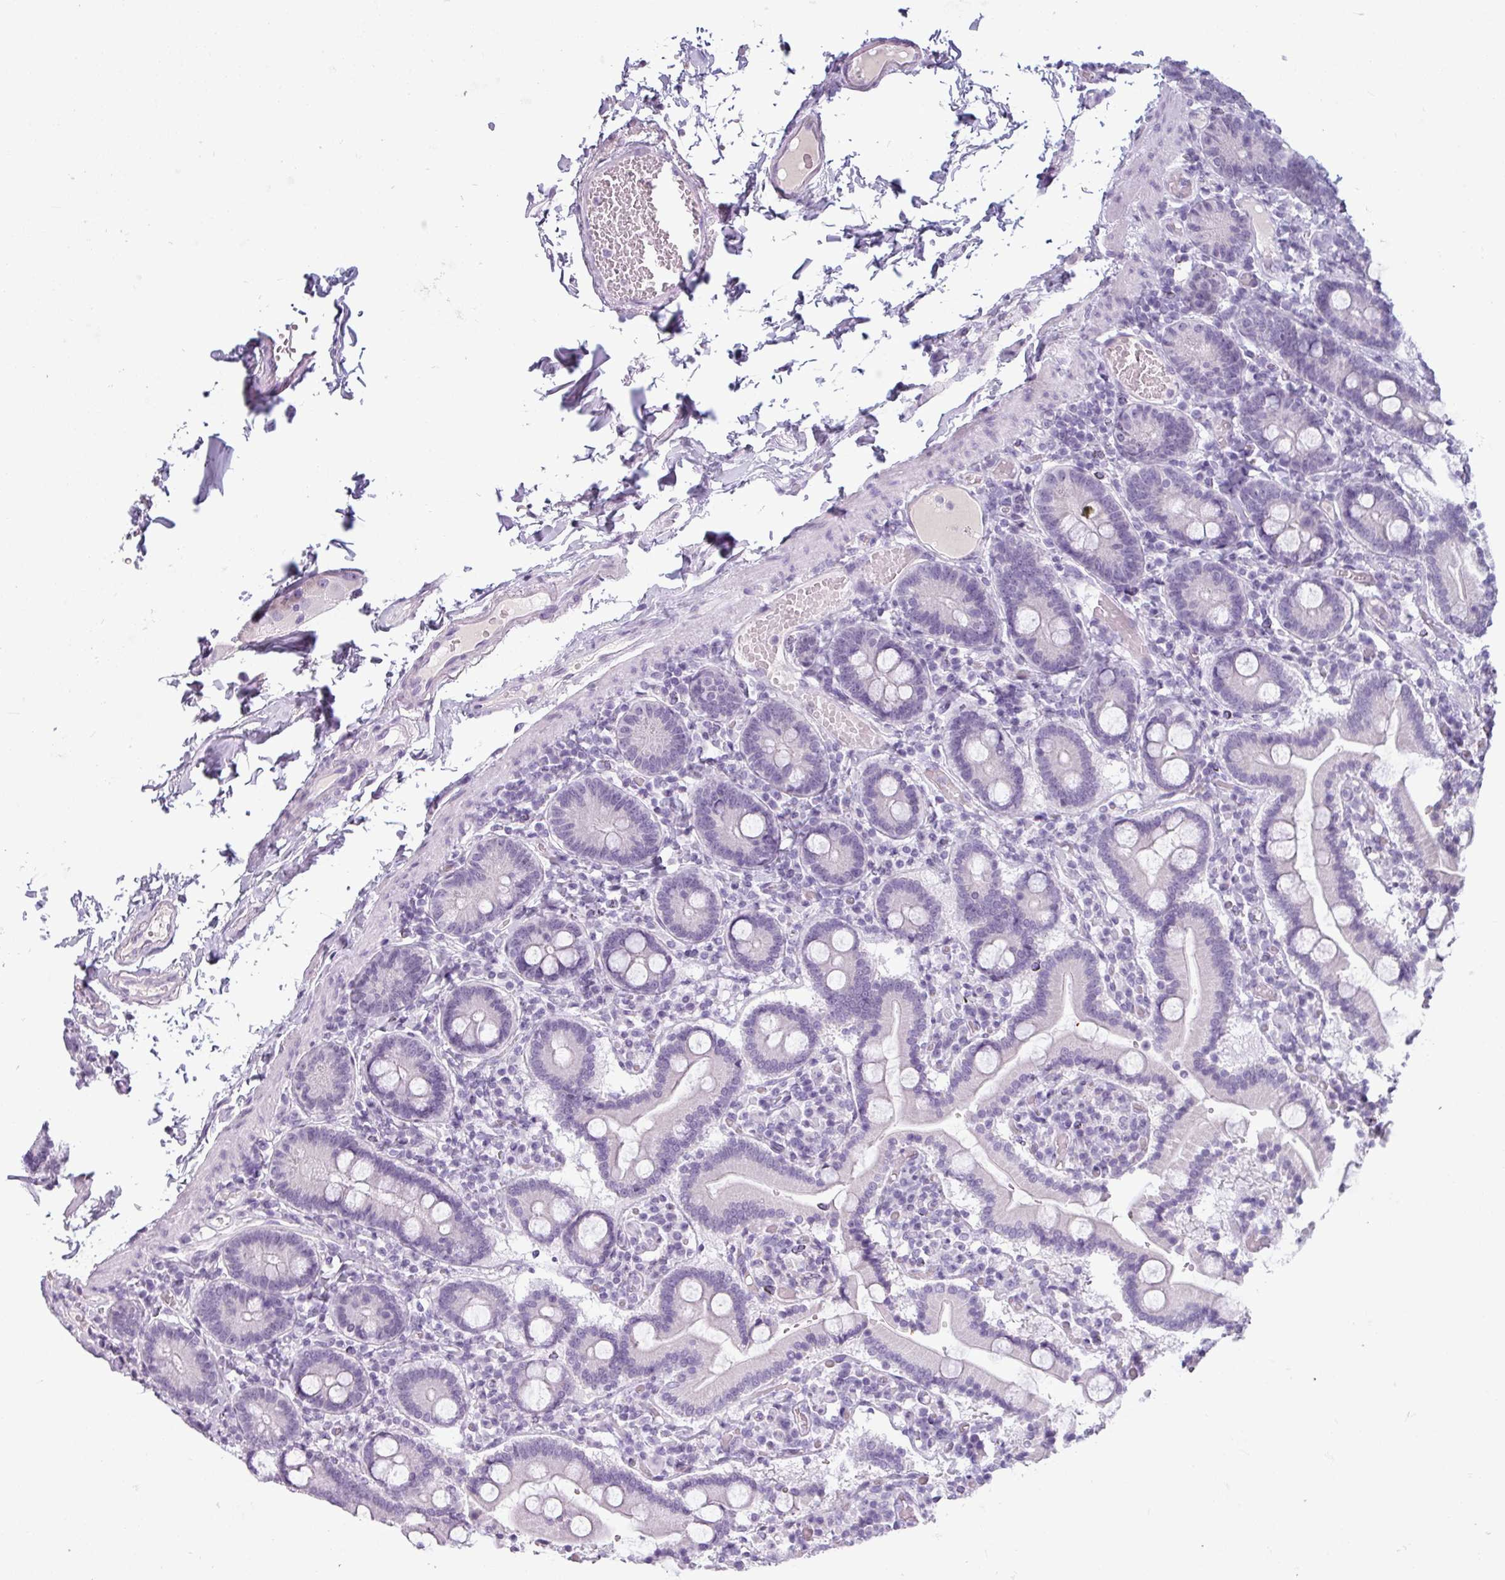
{"staining": {"intensity": "negative", "quantity": "none", "location": "none"}, "tissue": "duodenum", "cell_type": "Glandular cells", "image_type": "normal", "snomed": [{"axis": "morphology", "description": "Normal tissue, NOS"}, {"axis": "topography", "description": "Duodenum"}], "caption": "The immunohistochemistry histopathology image has no significant expression in glandular cells of duodenum.", "gene": "SLC26A9", "patient": {"sex": "male", "age": 55}}